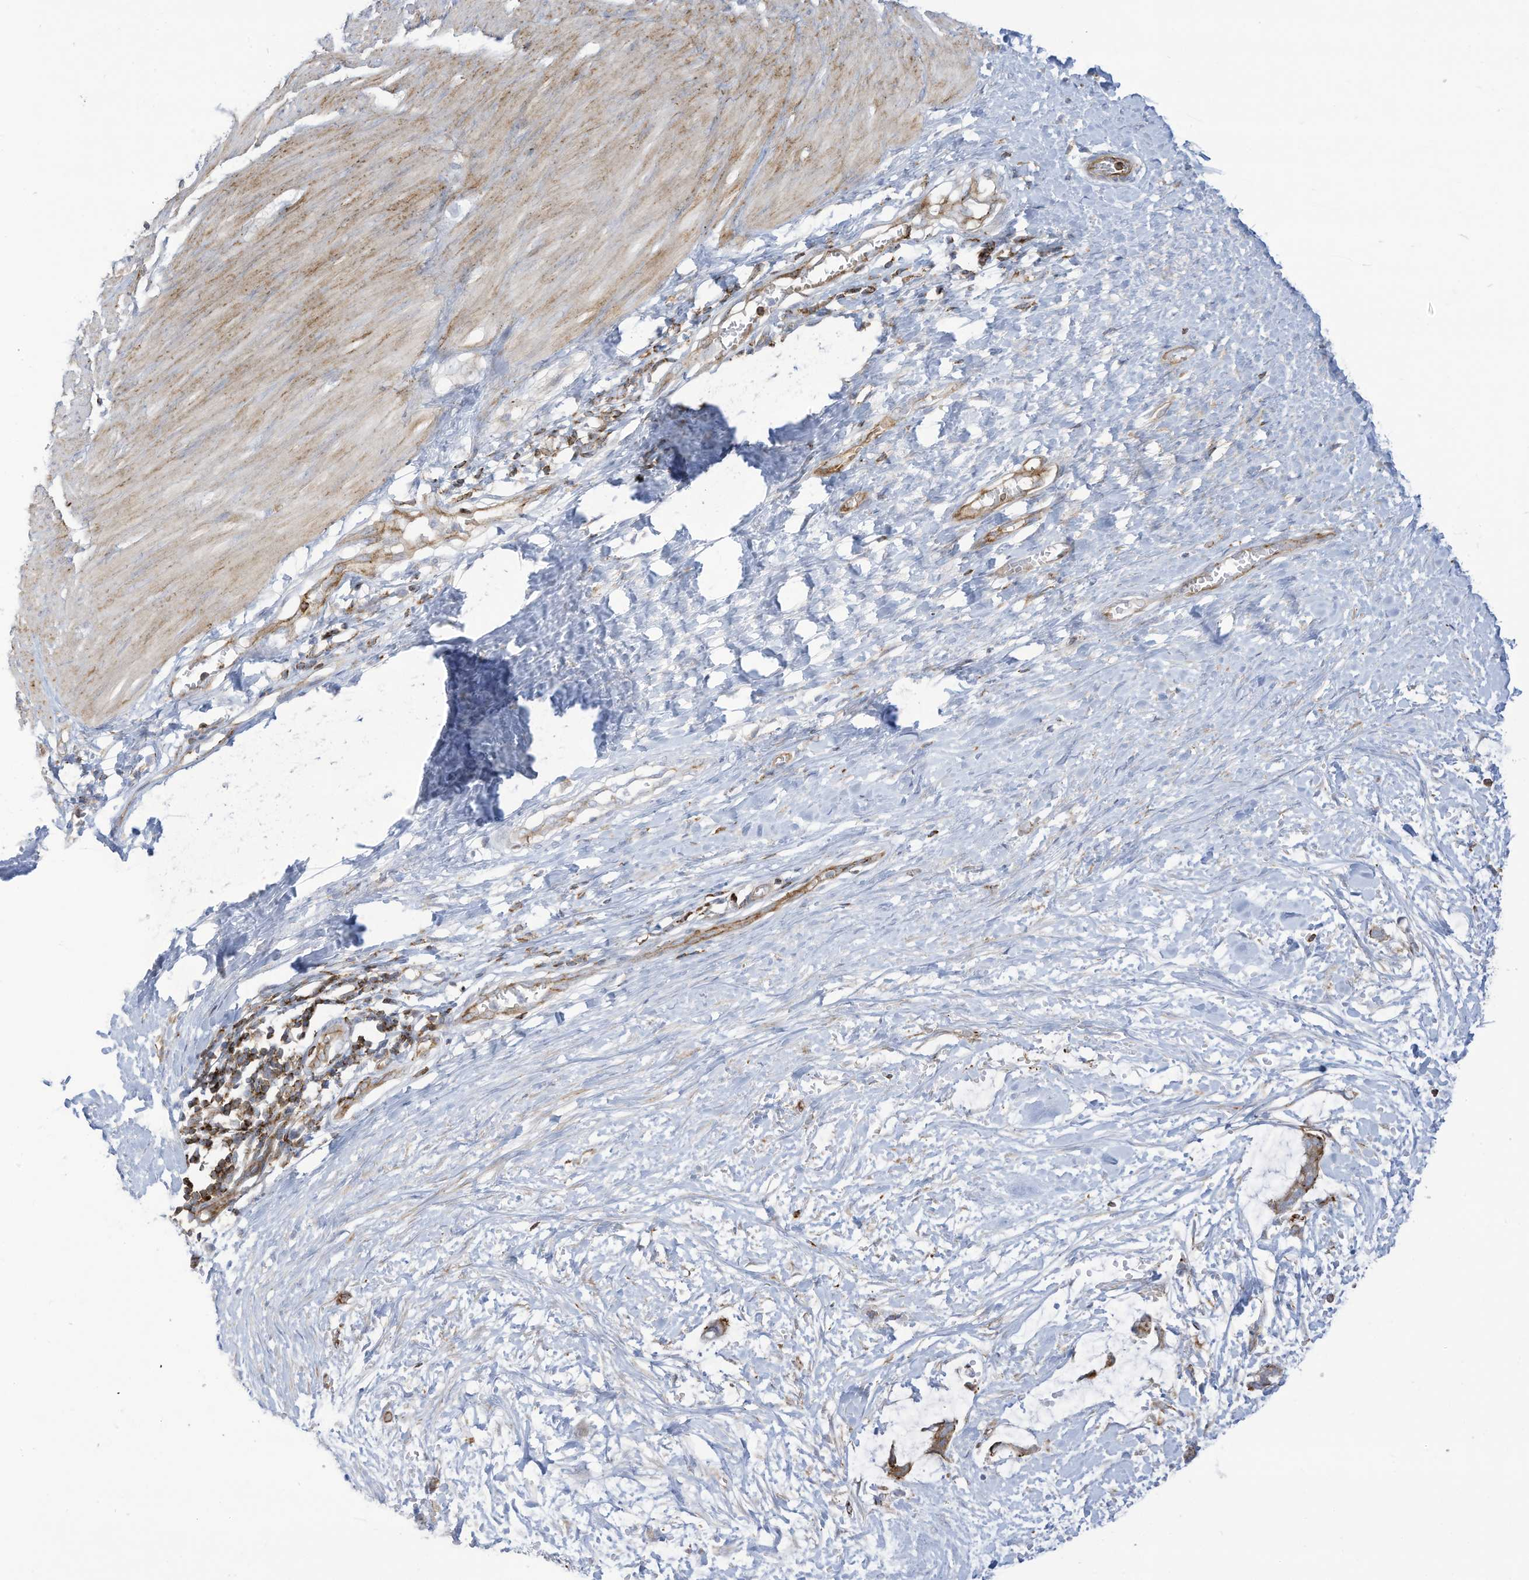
{"staining": {"intensity": "moderate", "quantity": ">75%", "location": "cytoplasmic/membranous"}, "tissue": "smooth muscle", "cell_type": "Smooth muscle cells", "image_type": "normal", "snomed": [{"axis": "morphology", "description": "Normal tissue, NOS"}, {"axis": "morphology", "description": "Adenocarcinoma, NOS"}, {"axis": "topography", "description": "Colon"}, {"axis": "topography", "description": "Peripheral nerve tissue"}], "caption": "The immunohistochemical stain highlights moderate cytoplasmic/membranous expression in smooth muscle cells of benign smooth muscle. (DAB (3,3'-diaminobenzidine) IHC with brightfield microscopy, high magnification).", "gene": "THNSL2", "patient": {"sex": "male", "age": 14}}